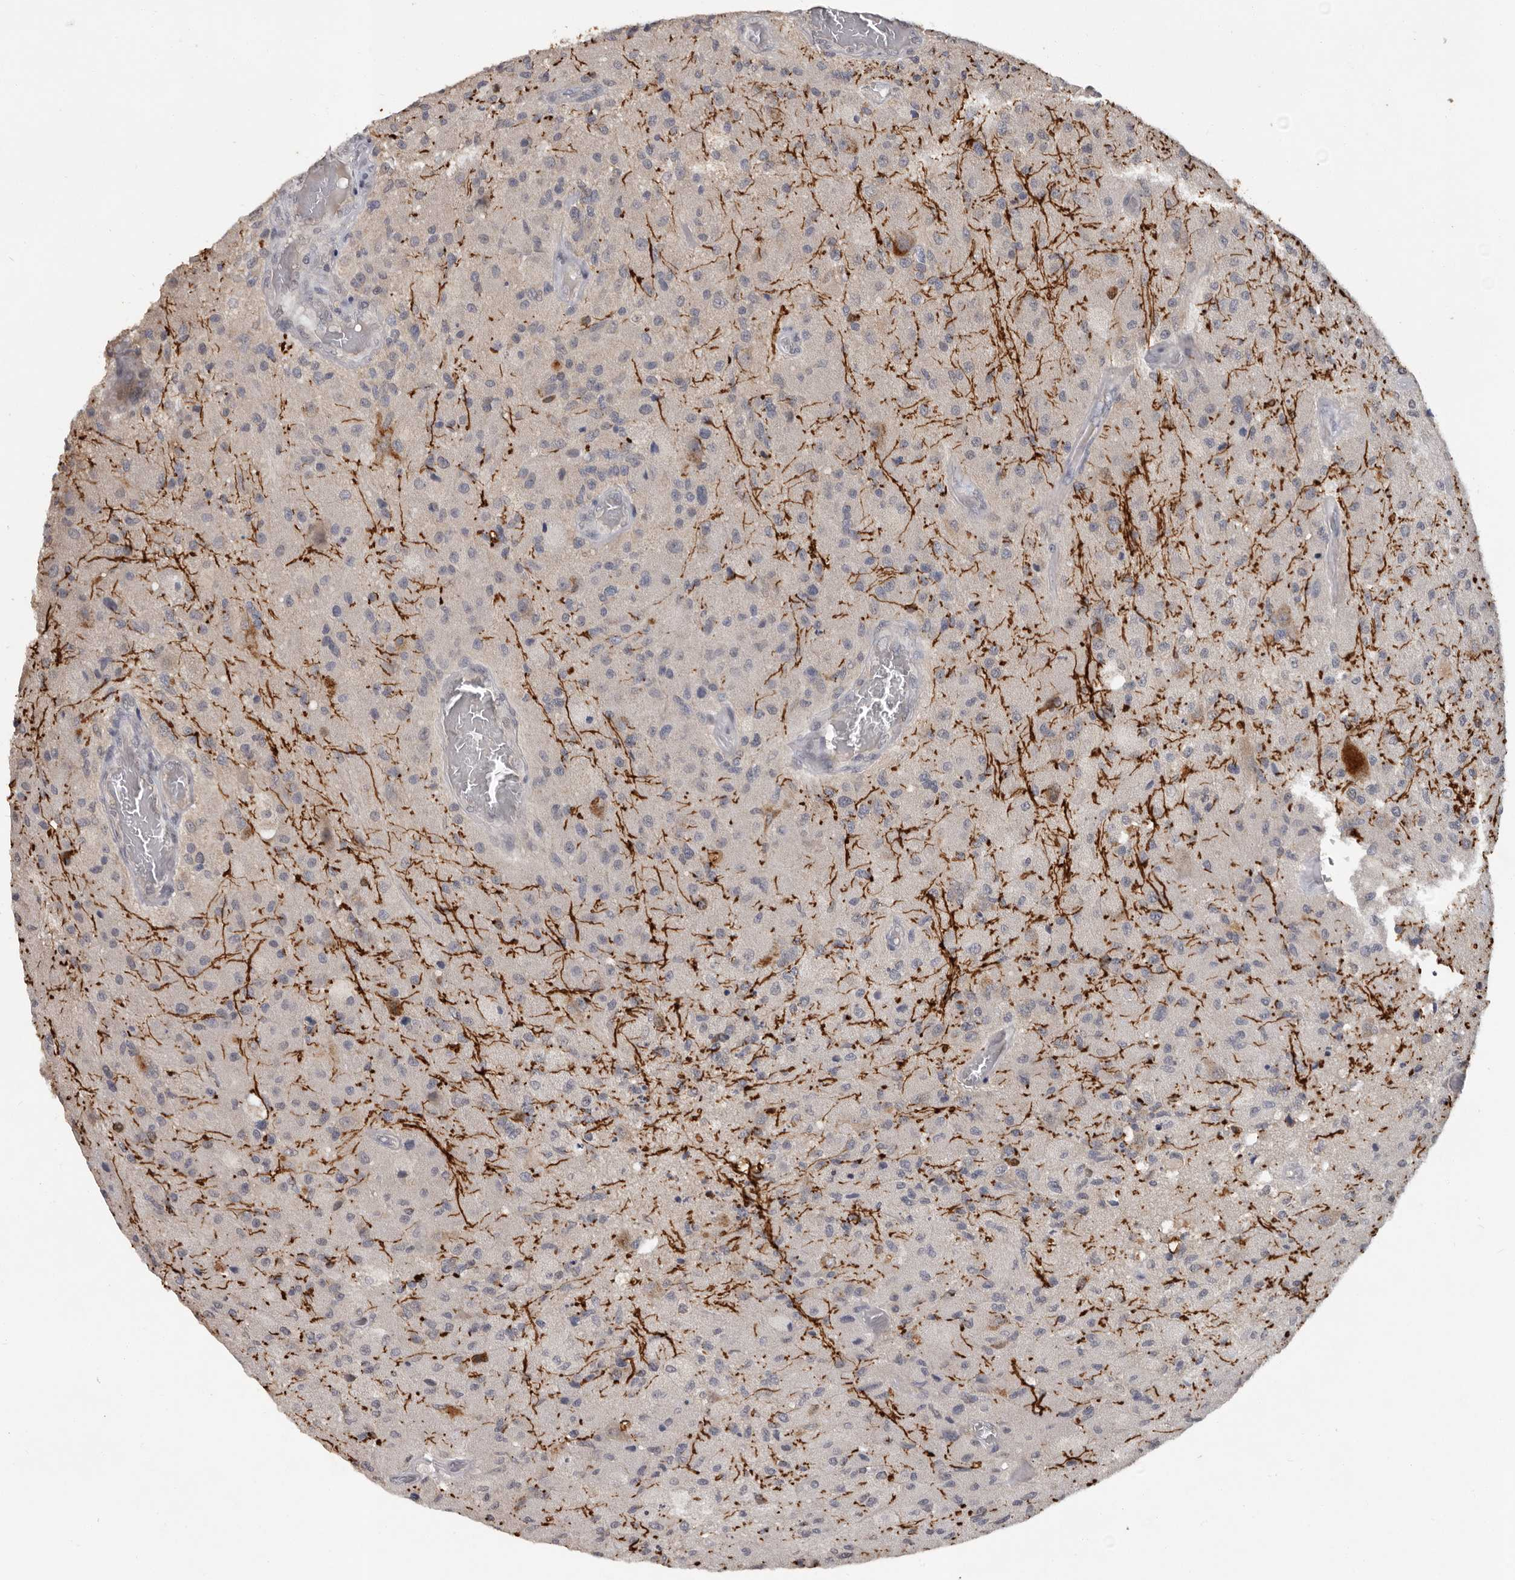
{"staining": {"intensity": "negative", "quantity": "none", "location": "none"}, "tissue": "glioma", "cell_type": "Tumor cells", "image_type": "cancer", "snomed": [{"axis": "morphology", "description": "Normal tissue, NOS"}, {"axis": "morphology", "description": "Glioma, malignant, High grade"}, {"axis": "topography", "description": "Cerebral cortex"}], "caption": "Immunohistochemical staining of human glioma demonstrates no significant expression in tumor cells. (Stains: DAB (3,3'-diaminobenzidine) IHC with hematoxylin counter stain, Microscopy: brightfield microscopy at high magnification).", "gene": "MTF1", "patient": {"sex": "male", "age": 77}}